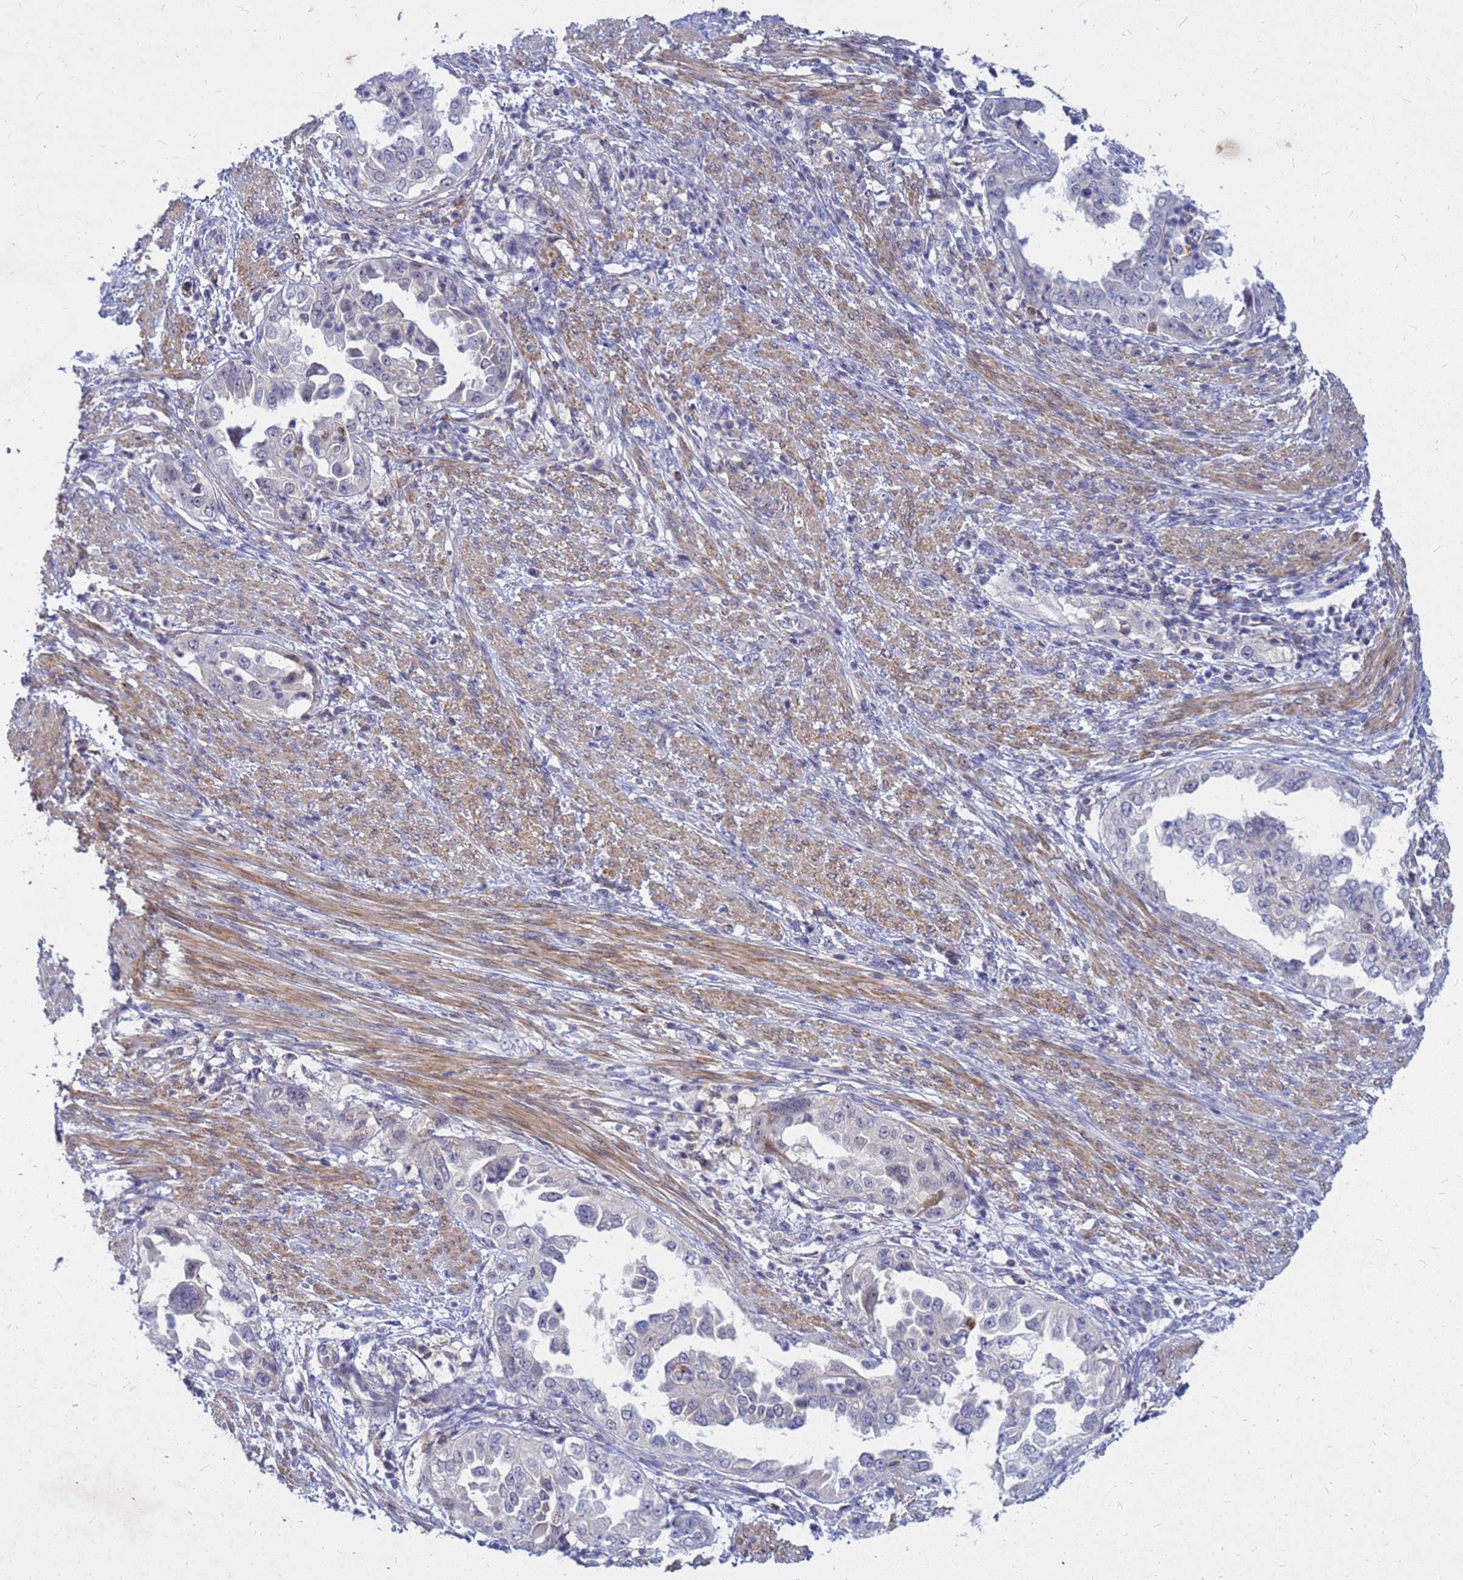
{"staining": {"intensity": "negative", "quantity": "none", "location": "none"}, "tissue": "endometrial cancer", "cell_type": "Tumor cells", "image_type": "cancer", "snomed": [{"axis": "morphology", "description": "Adenocarcinoma, NOS"}, {"axis": "topography", "description": "Endometrium"}], "caption": "High power microscopy histopathology image of an immunohistochemistry (IHC) photomicrograph of endometrial adenocarcinoma, revealing no significant staining in tumor cells.", "gene": "SRGAP3", "patient": {"sex": "female", "age": 85}}